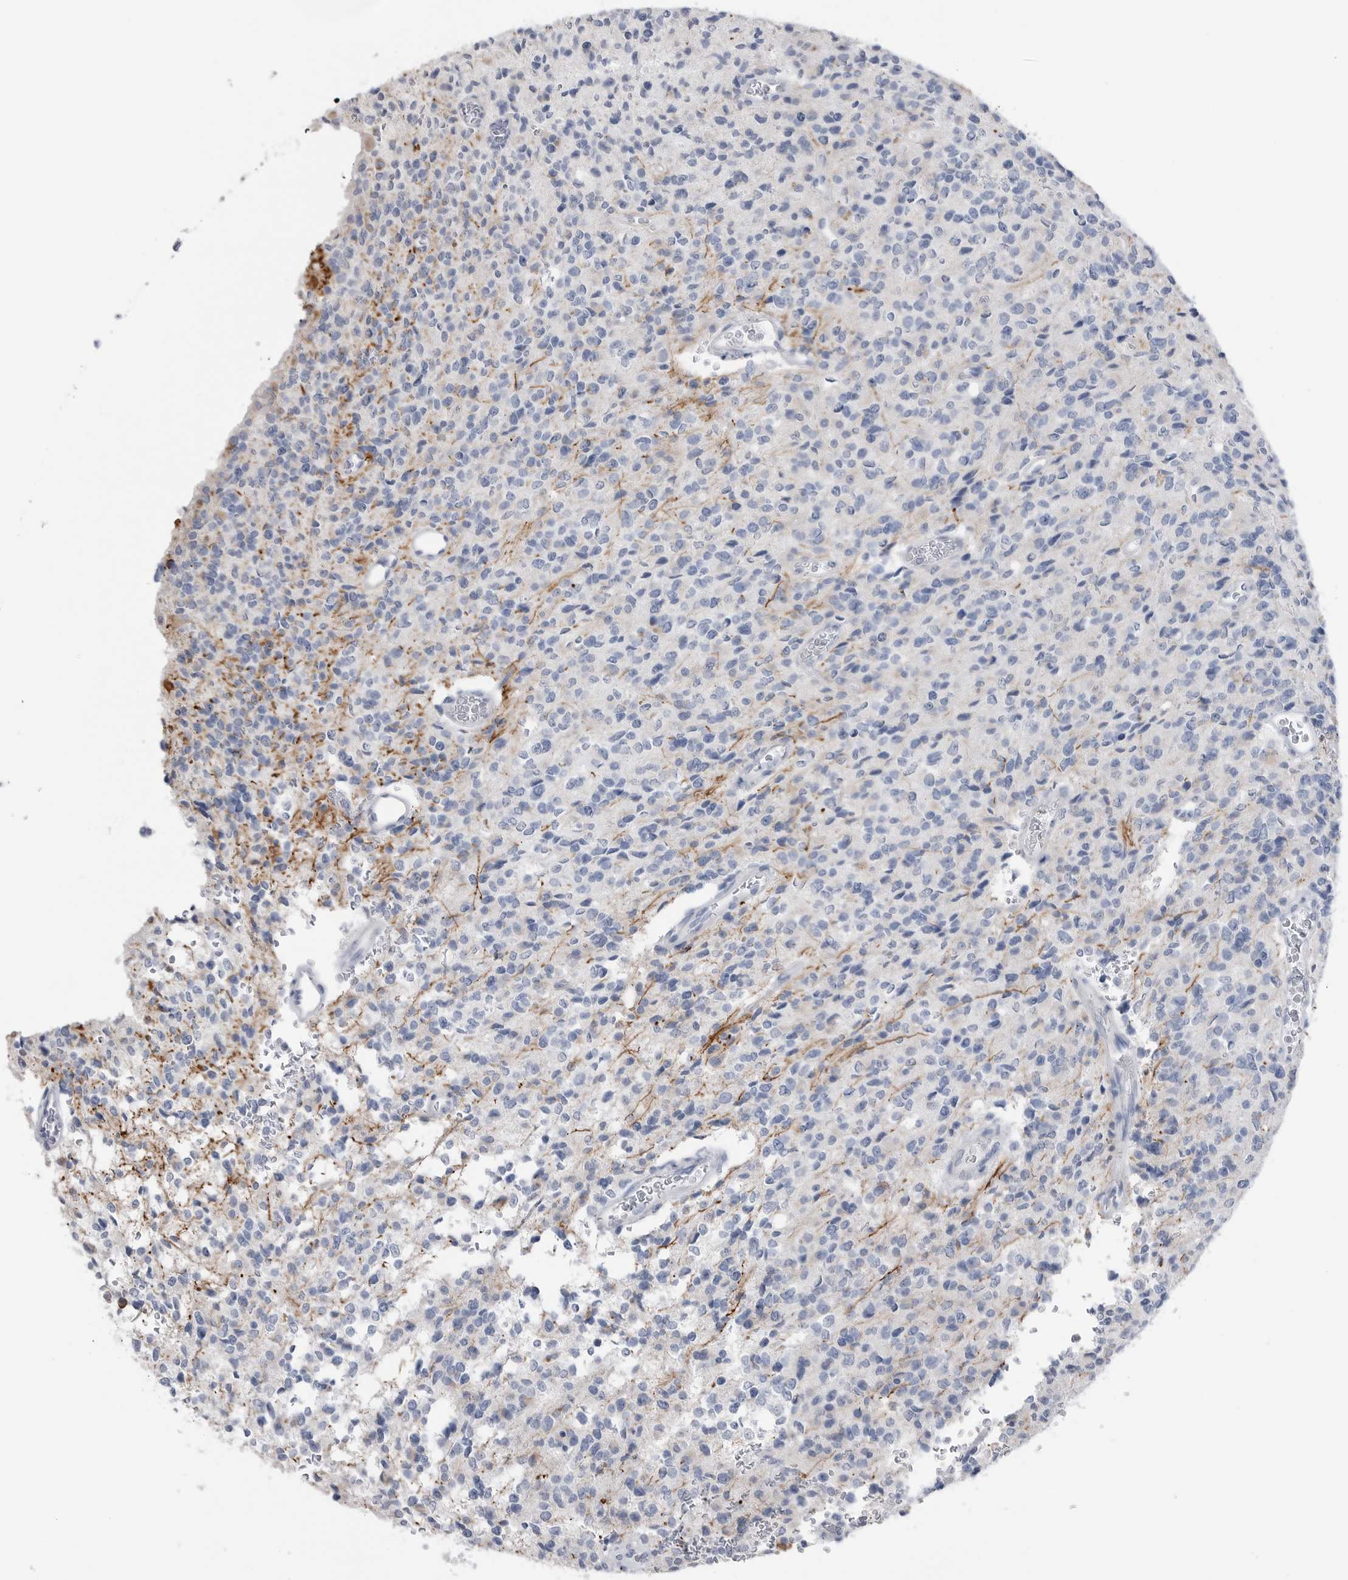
{"staining": {"intensity": "negative", "quantity": "none", "location": "none"}, "tissue": "glioma", "cell_type": "Tumor cells", "image_type": "cancer", "snomed": [{"axis": "morphology", "description": "Glioma, malignant, High grade"}, {"axis": "topography", "description": "Brain"}], "caption": "A high-resolution photomicrograph shows IHC staining of glioma, which reveals no significant expression in tumor cells. The staining was performed using DAB (3,3'-diaminobenzidine) to visualize the protein expression in brown, while the nuclei were stained in blue with hematoxylin (Magnification: 20x).", "gene": "ABHD12", "patient": {"sex": "male", "age": 34}}